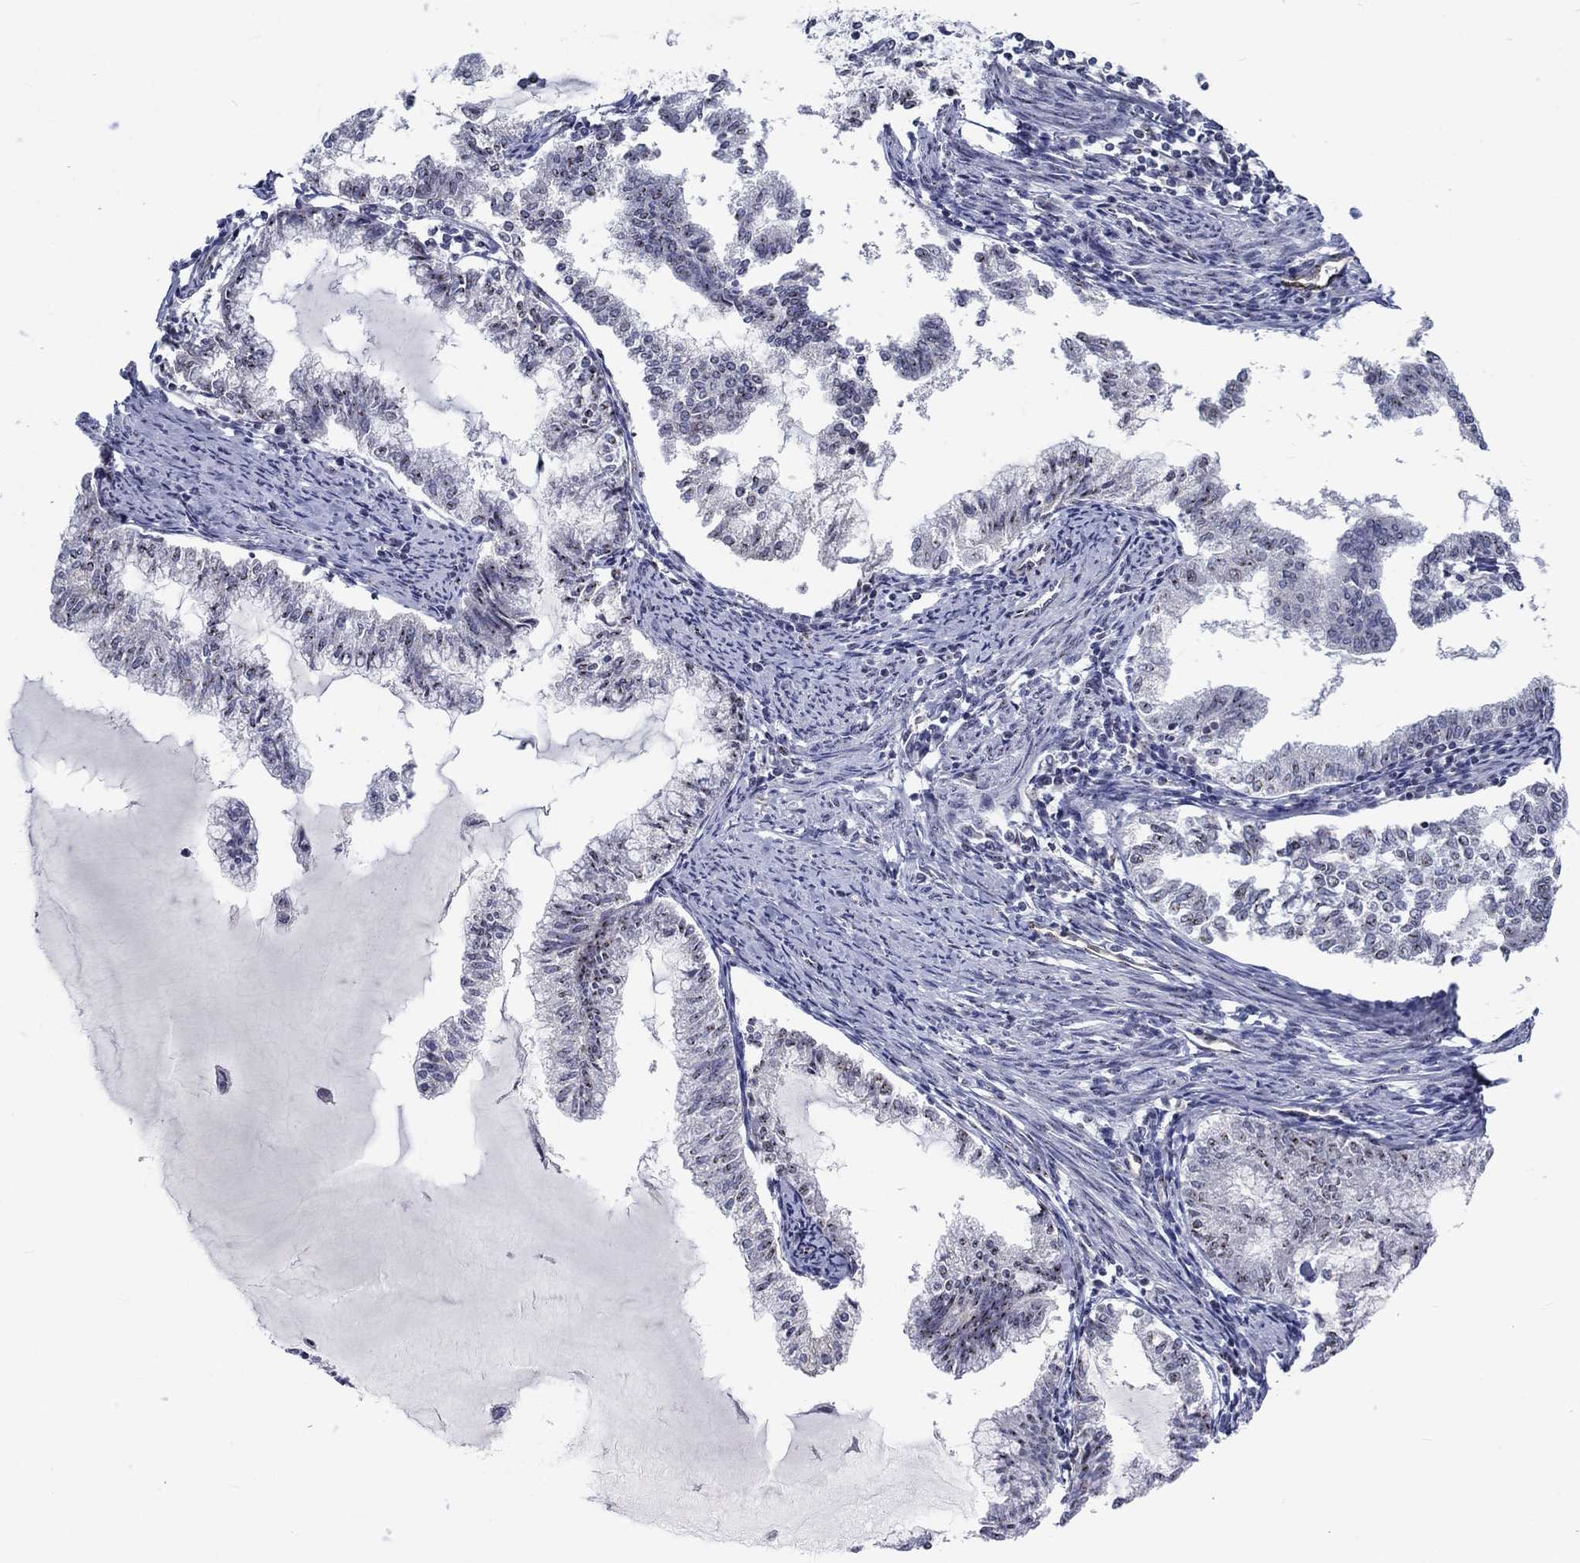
{"staining": {"intensity": "negative", "quantity": "none", "location": "none"}, "tissue": "endometrial cancer", "cell_type": "Tumor cells", "image_type": "cancer", "snomed": [{"axis": "morphology", "description": "Adenocarcinoma, NOS"}, {"axis": "topography", "description": "Endometrium"}], "caption": "The photomicrograph shows no staining of tumor cells in endometrial adenocarcinoma.", "gene": "ZBED1", "patient": {"sex": "female", "age": 79}}